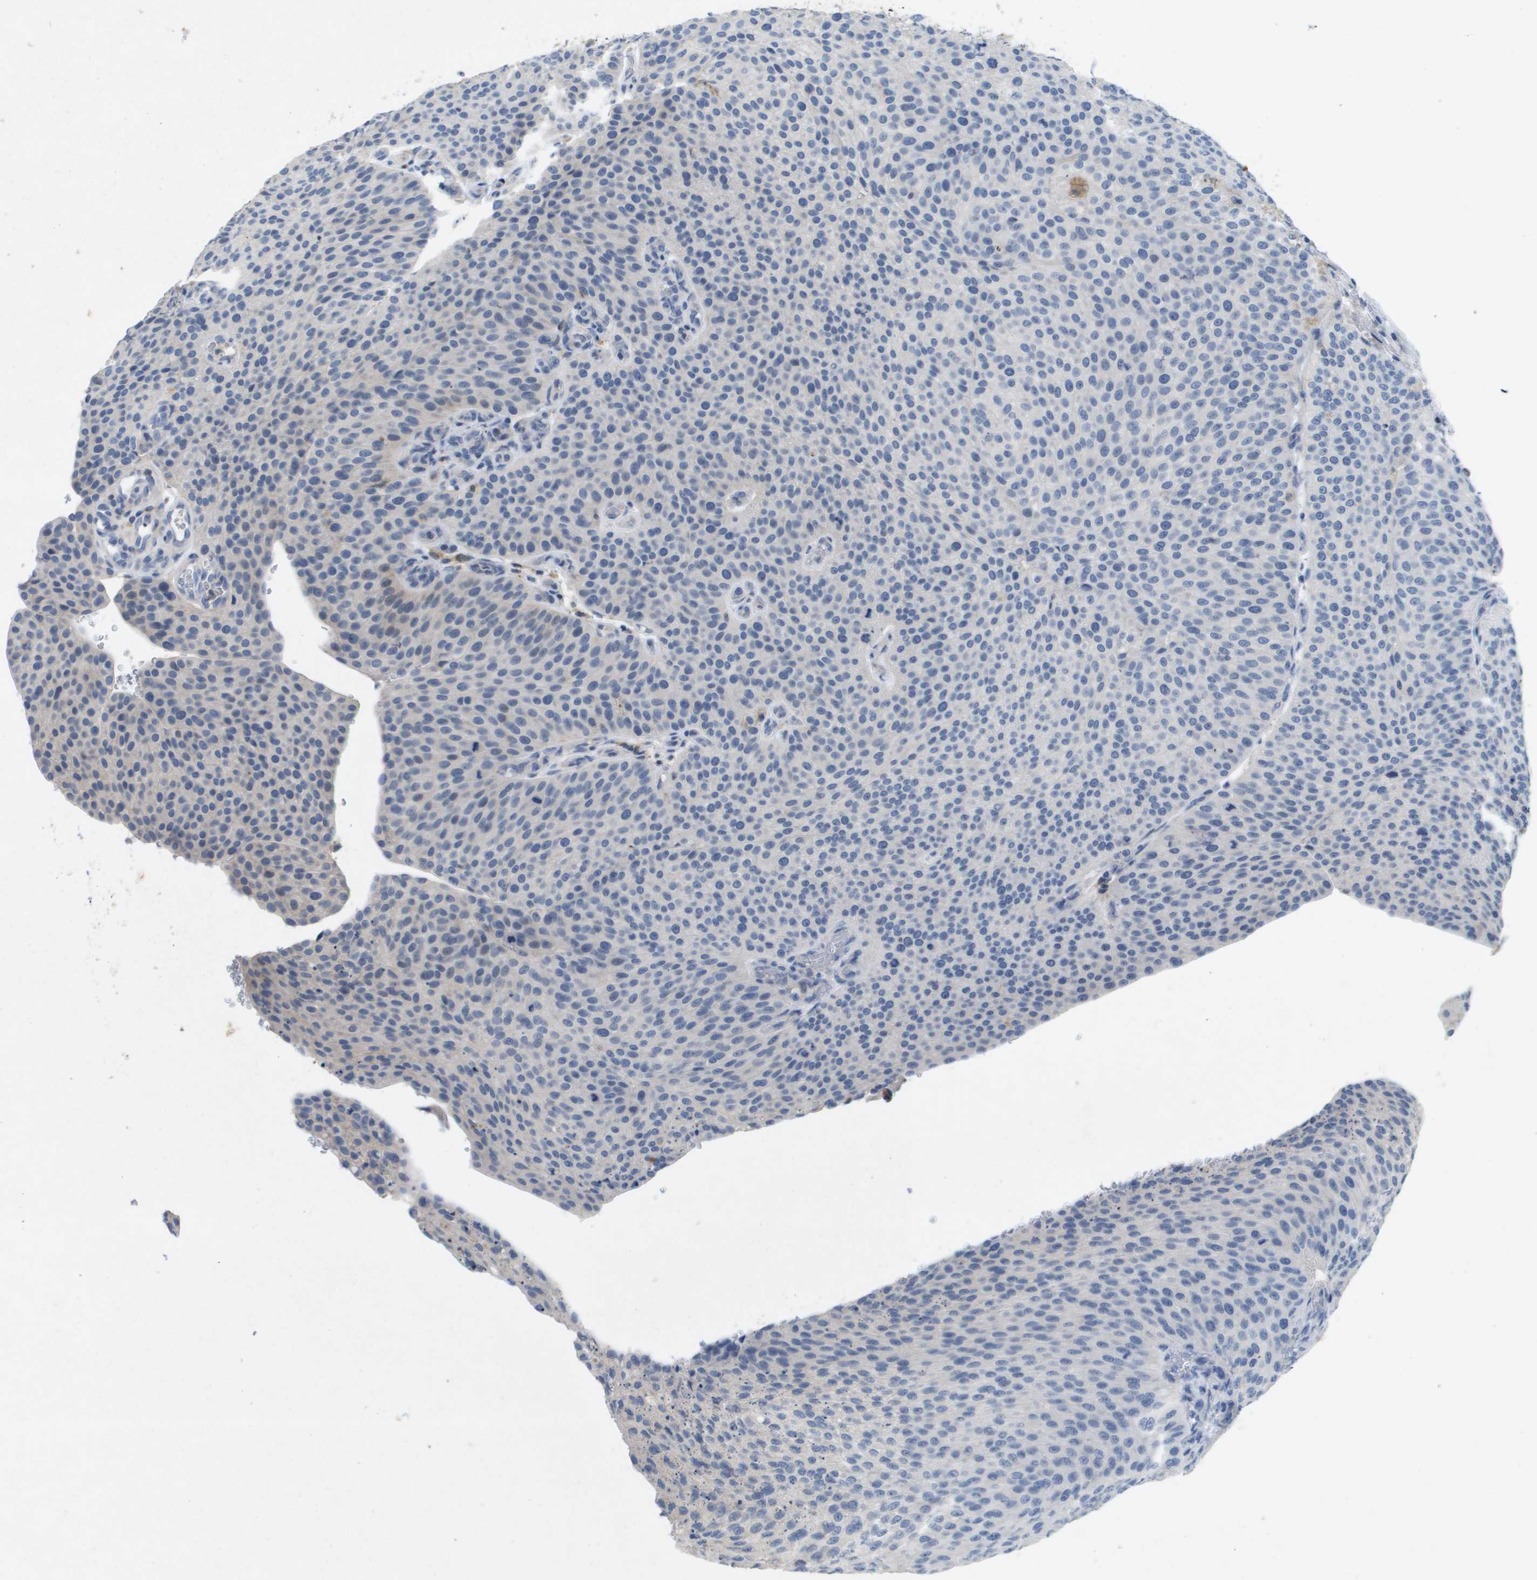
{"staining": {"intensity": "negative", "quantity": "none", "location": "none"}, "tissue": "urothelial cancer", "cell_type": "Tumor cells", "image_type": "cancer", "snomed": [{"axis": "morphology", "description": "Urothelial carcinoma, Low grade"}, {"axis": "topography", "description": "Smooth muscle"}, {"axis": "topography", "description": "Urinary bladder"}], "caption": "The image shows no staining of tumor cells in urothelial carcinoma (low-grade).", "gene": "LIPG", "patient": {"sex": "male", "age": 60}}